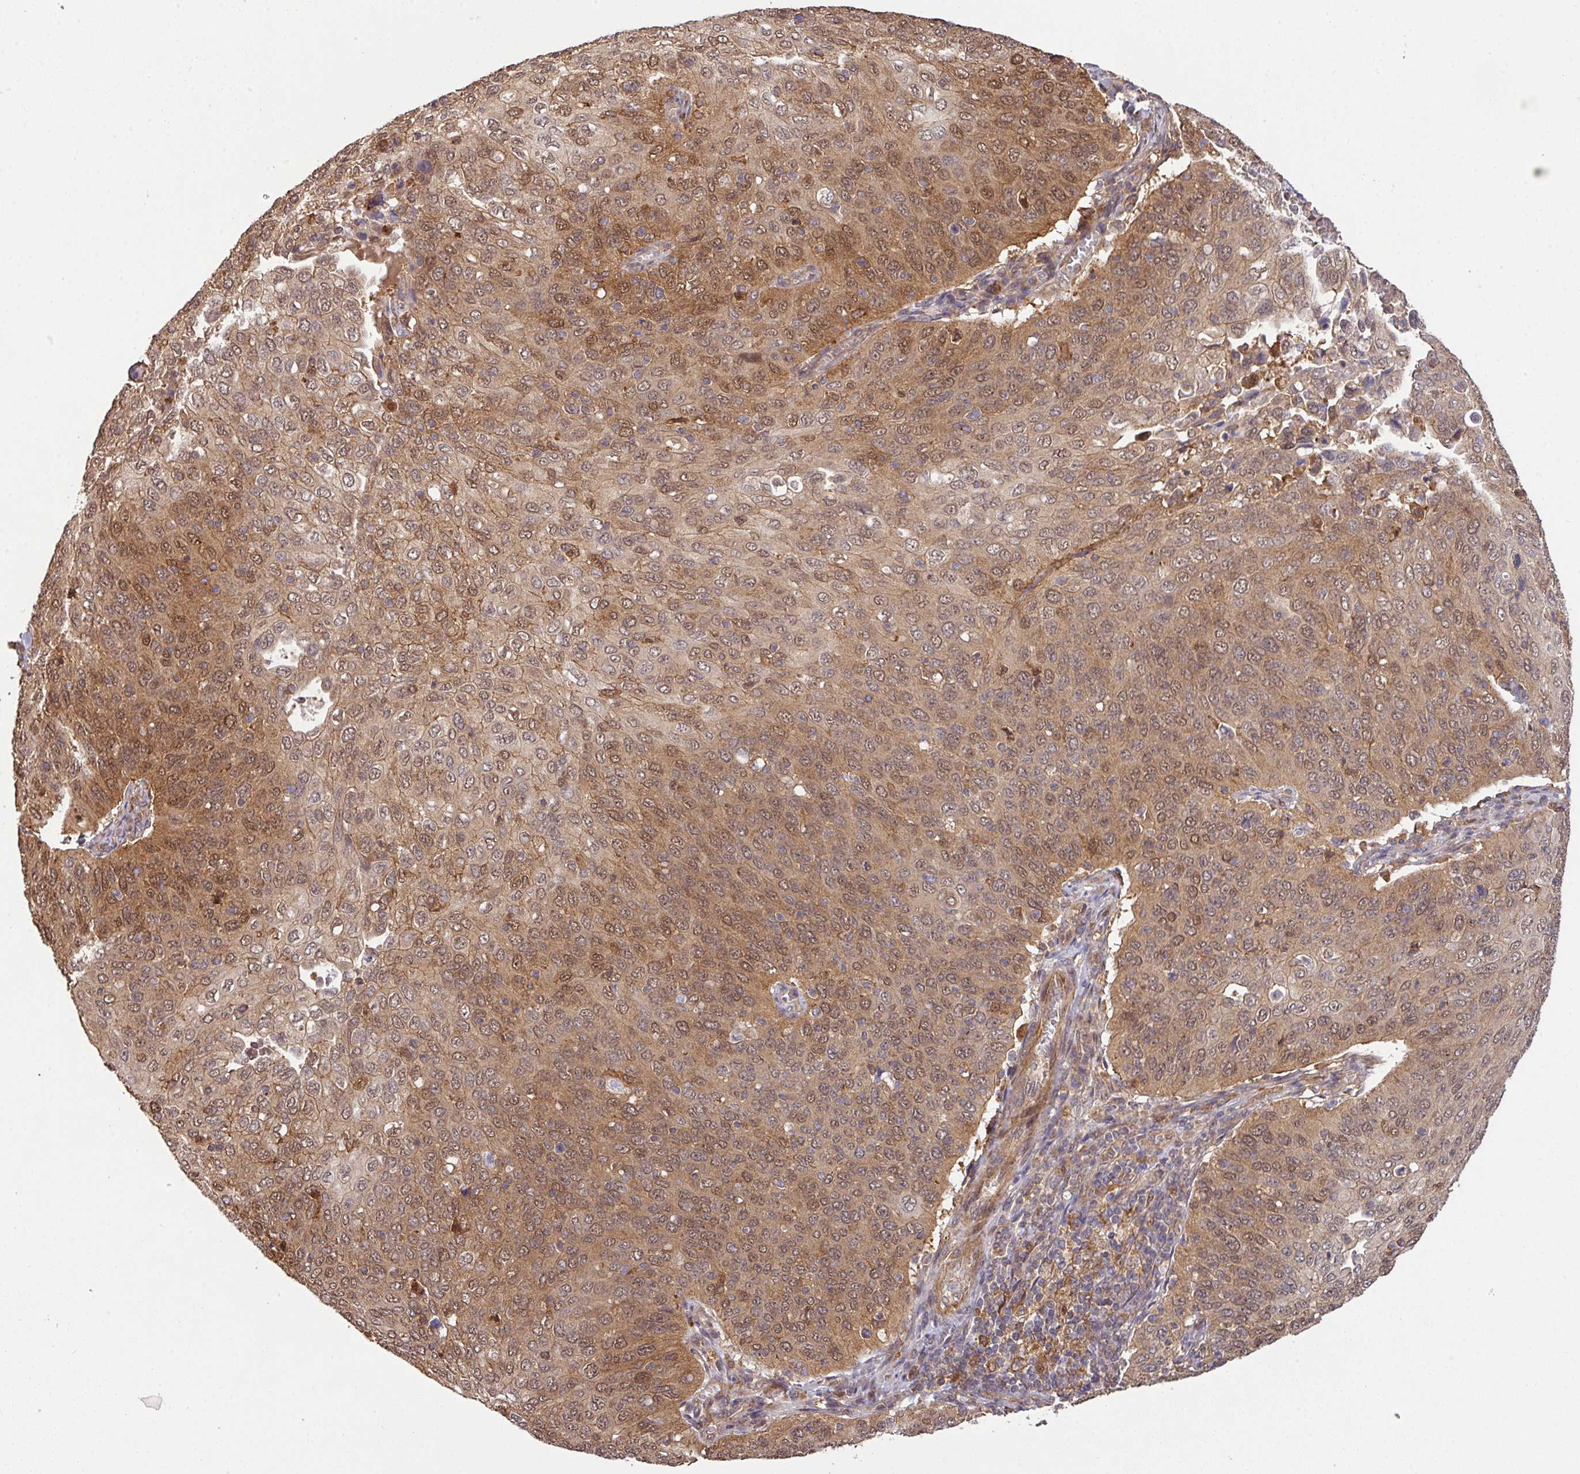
{"staining": {"intensity": "moderate", "quantity": ">75%", "location": "cytoplasmic/membranous,nuclear"}, "tissue": "cervical cancer", "cell_type": "Tumor cells", "image_type": "cancer", "snomed": [{"axis": "morphology", "description": "Squamous cell carcinoma, NOS"}, {"axis": "topography", "description": "Cervix"}], "caption": "This is a histology image of IHC staining of squamous cell carcinoma (cervical), which shows moderate staining in the cytoplasmic/membranous and nuclear of tumor cells.", "gene": "ARPIN", "patient": {"sex": "female", "age": 36}}